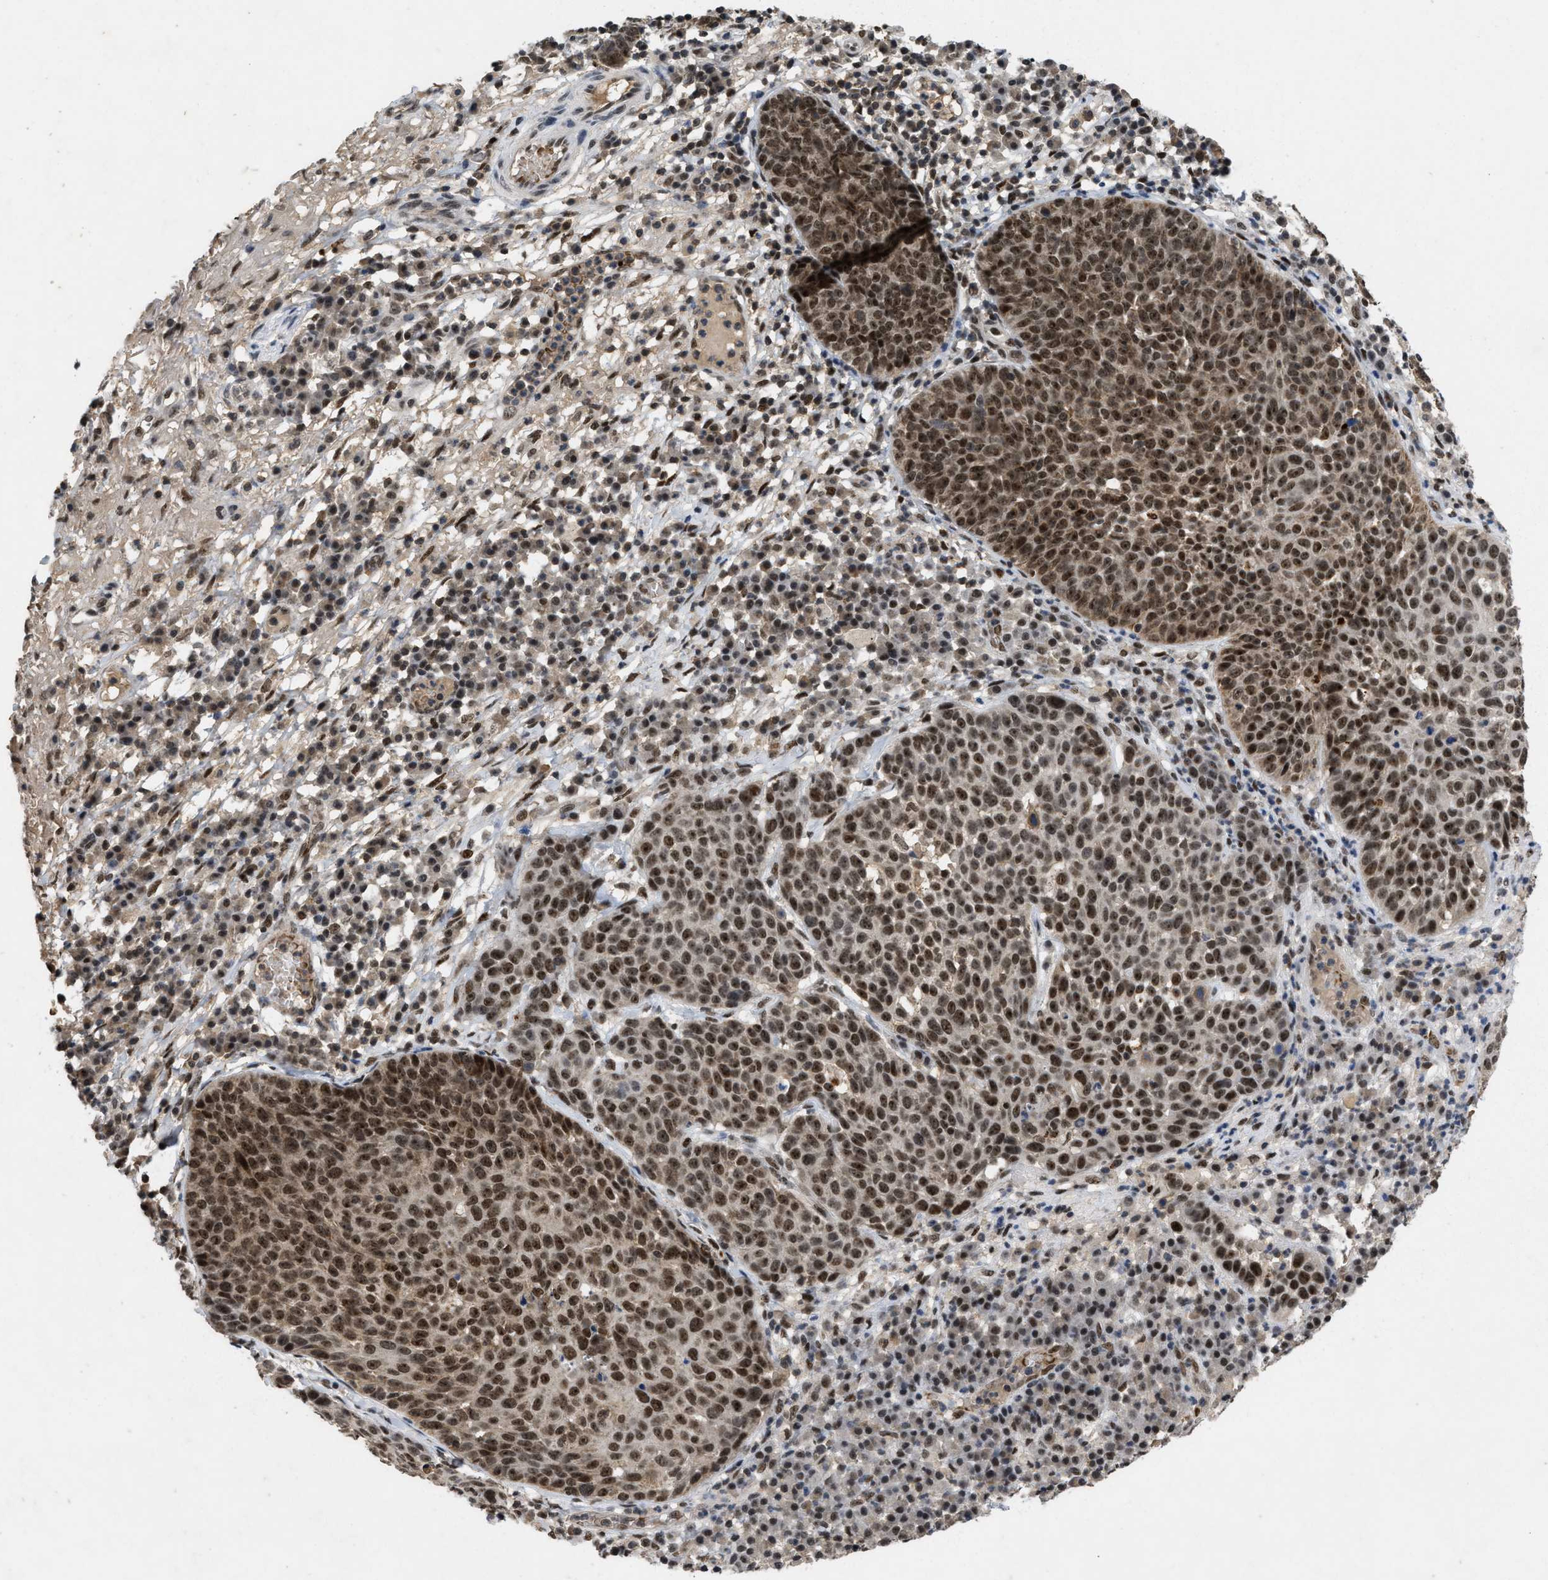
{"staining": {"intensity": "moderate", "quantity": ">75%", "location": "nuclear"}, "tissue": "skin cancer", "cell_type": "Tumor cells", "image_type": "cancer", "snomed": [{"axis": "morphology", "description": "Squamous cell carcinoma in situ, NOS"}, {"axis": "morphology", "description": "Squamous cell carcinoma, NOS"}, {"axis": "topography", "description": "Skin"}], "caption": "An IHC image of neoplastic tissue is shown. Protein staining in brown labels moderate nuclear positivity in skin squamous cell carcinoma within tumor cells.", "gene": "ZNF346", "patient": {"sex": "male", "age": 93}}